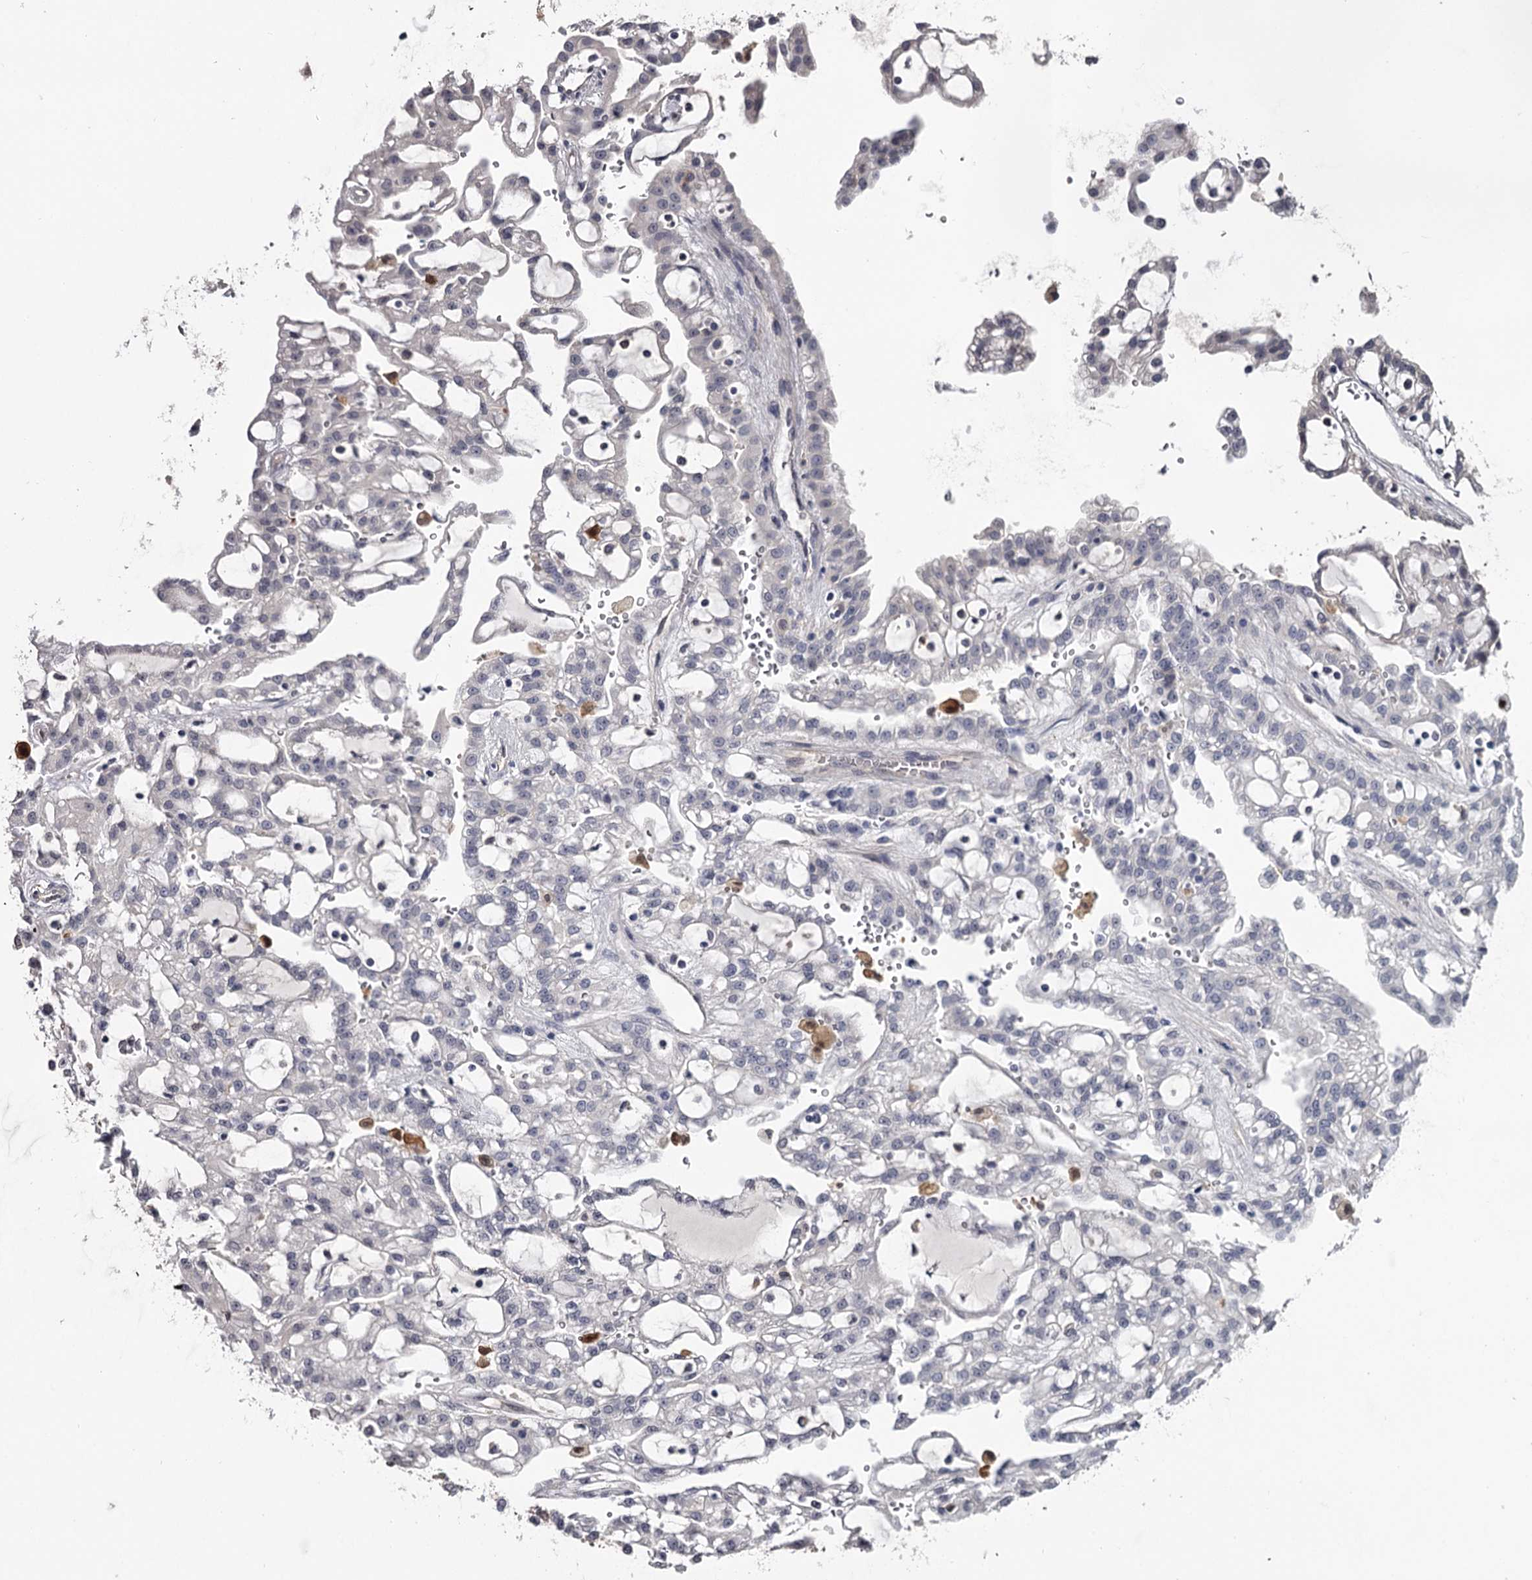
{"staining": {"intensity": "negative", "quantity": "none", "location": "none"}, "tissue": "renal cancer", "cell_type": "Tumor cells", "image_type": "cancer", "snomed": [{"axis": "morphology", "description": "Adenocarcinoma, NOS"}, {"axis": "topography", "description": "Kidney"}], "caption": "The immunohistochemistry photomicrograph has no significant expression in tumor cells of renal cancer (adenocarcinoma) tissue. (DAB (3,3'-diaminobenzidine) immunohistochemistry visualized using brightfield microscopy, high magnification).", "gene": "GSTO1", "patient": {"sex": "male", "age": 63}}